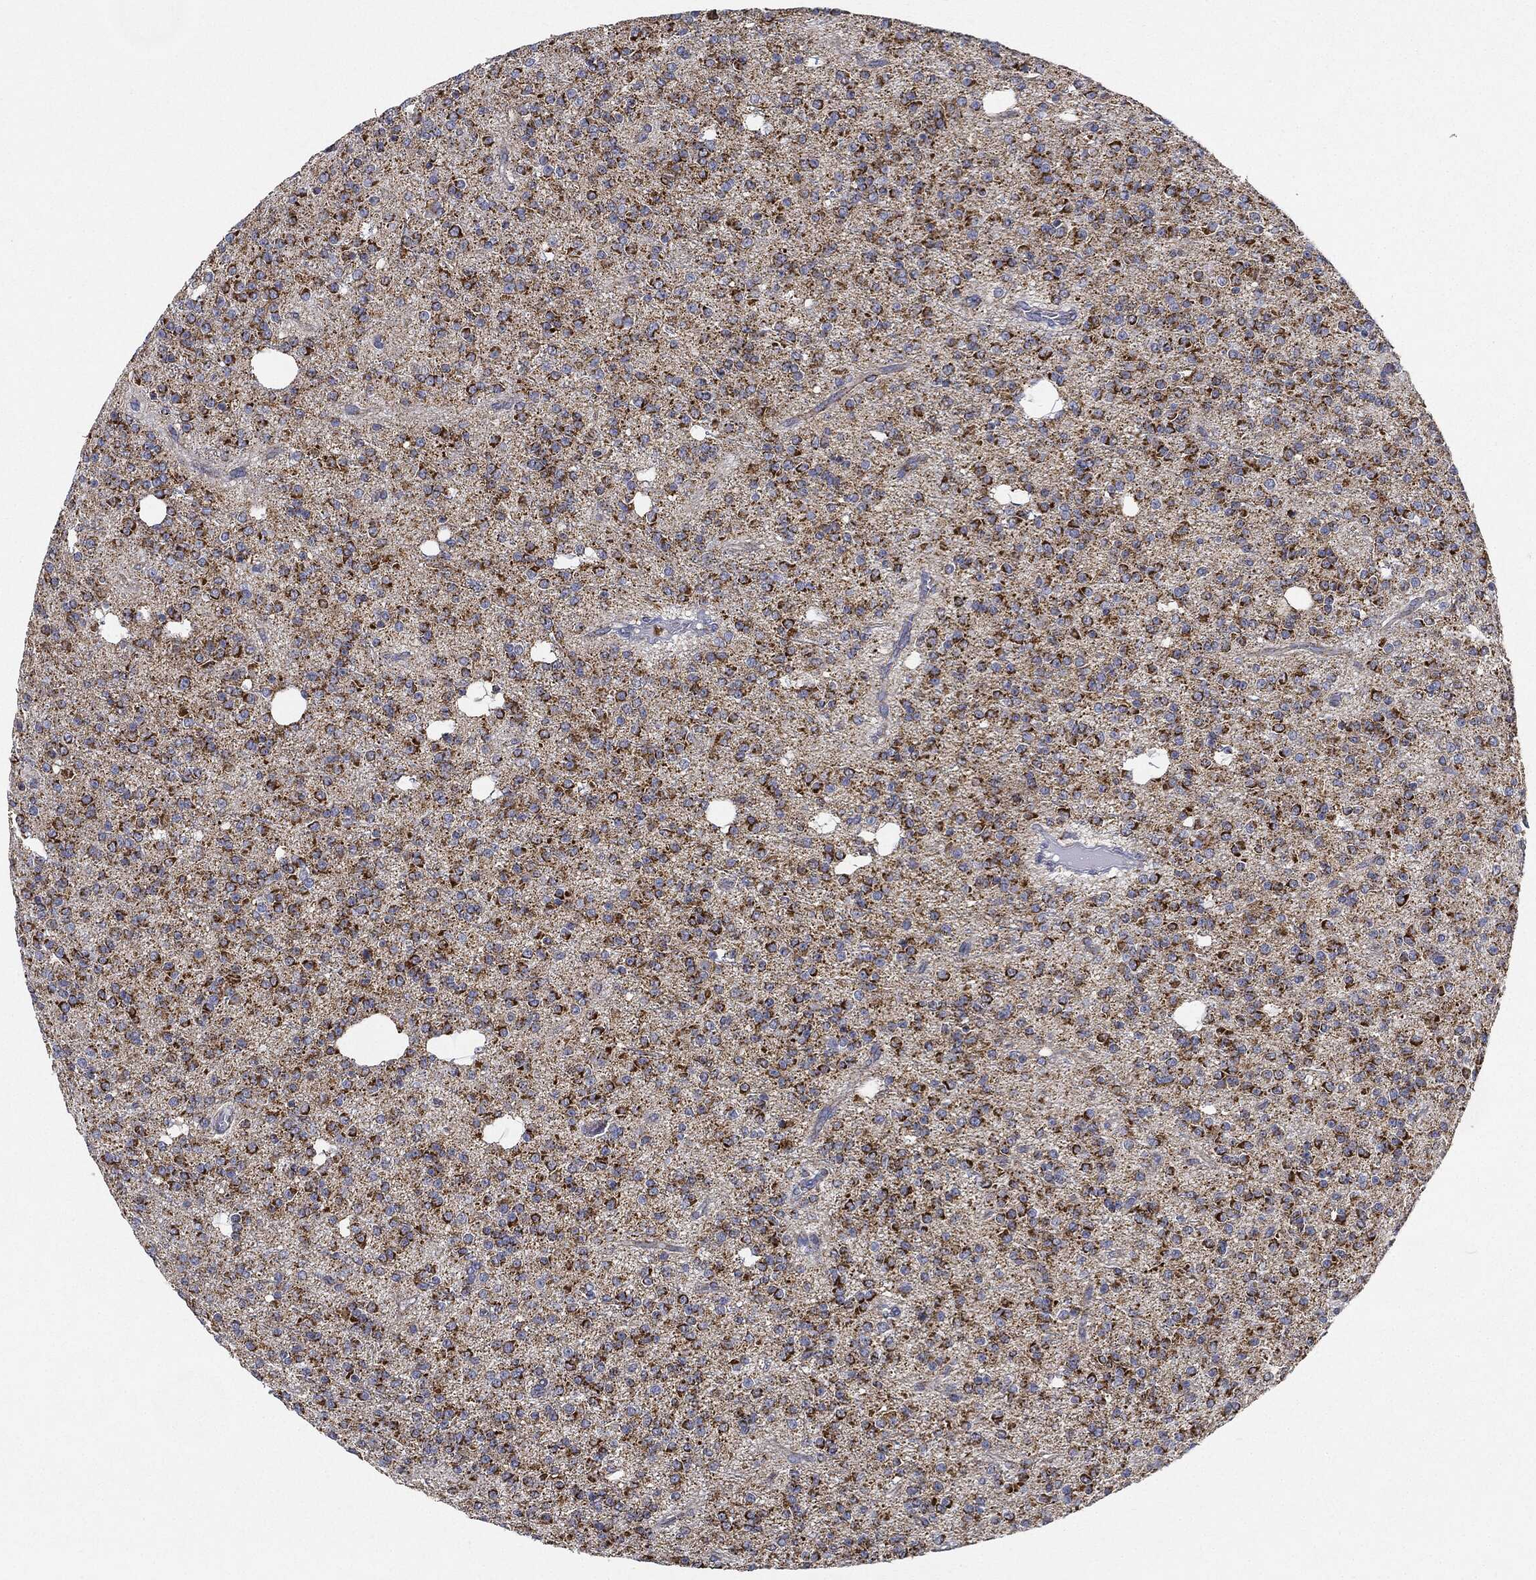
{"staining": {"intensity": "strong", "quantity": ">75%", "location": "cytoplasmic/membranous"}, "tissue": "glioma", "cell_type": "Tumor cells", "image_type": "cancer", "snomed": [{"axis": "morphology", "description": "Glioma, malignant, Low grade"}, {"axis": "topography", "description": "Brain"}], "caption": "A photomicrograph showing strong cytoplasmic/membranous positivity in about >75% of tumor cells in low-grade glioma (malignant), as visualized by brown immunohistochemical staining.", "gene": "CAPN15", "patient": {"sex": "male", "age": 27}}